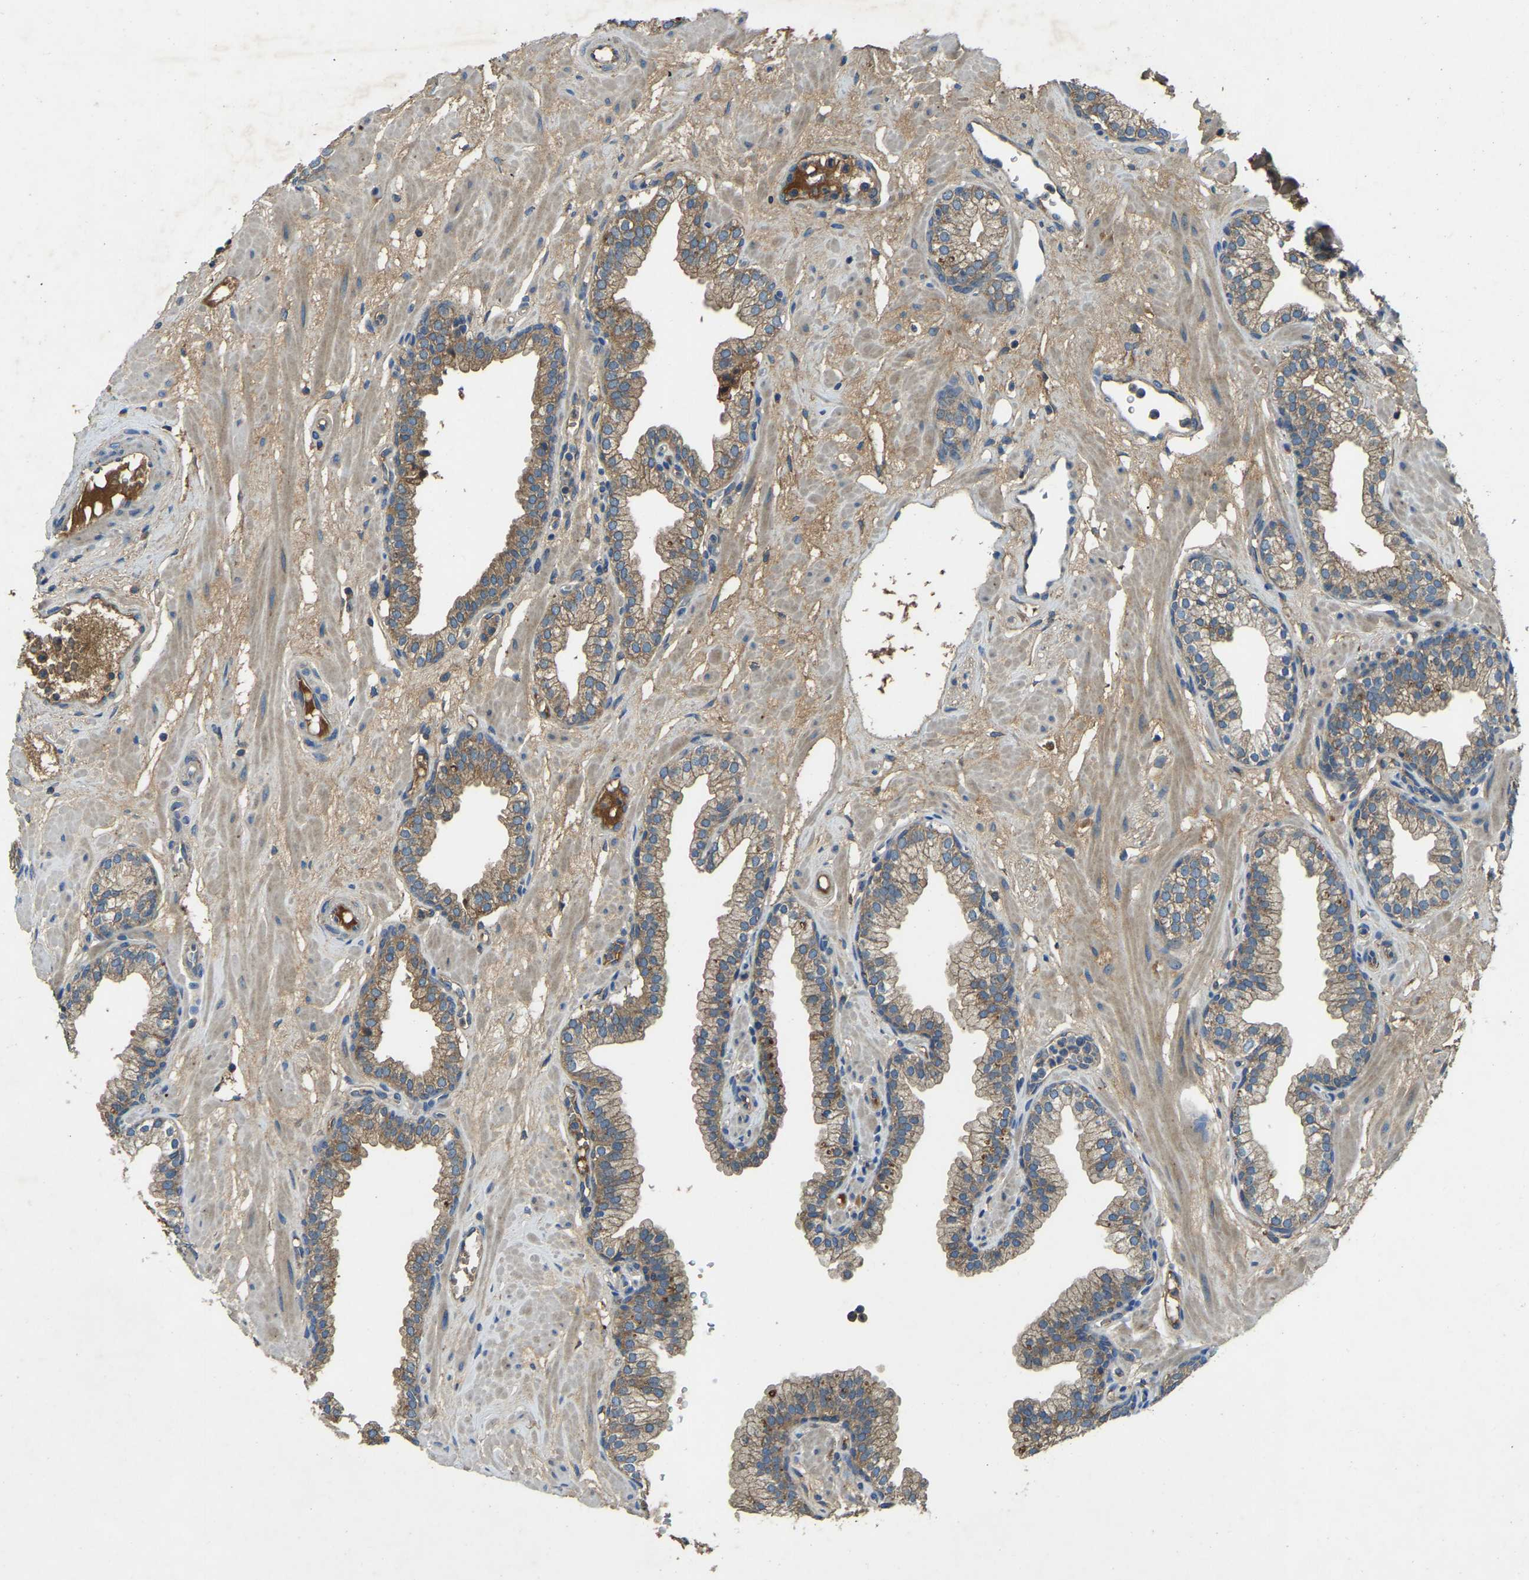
{"staining": {"intensity": "weak", "quantity": ">75%", "location": "cytoplasmic/membranous"}, "tissue": "prostate", "cell_type": "Glandular cells", "image_type": "normal", "snomed": [{"axis": "morphology", "description": "Normal tissue, NOS"}, {"axis": "morphology", "description": "Urothelial carcinoma, Low grade"}, {"axis": "topography", "description": "Urinary bladder"}, {"axis": "topography", "description": "Prostate"}], "caption": "Immunohistochemistry (IHC) staining of normal prostate, which demonstrates low levels of weak cytoplasmic/membranous positivity in approximately >75% of glandular cells indicating weak cytoplasmic/membranous protein positivity. The staining was performed using DAB (brown) for protein detection and nuclei were counterstained in hematoxylin (blue).", "gene": "ATP8B1", "patient": {"sex": "male", "age": 60}}